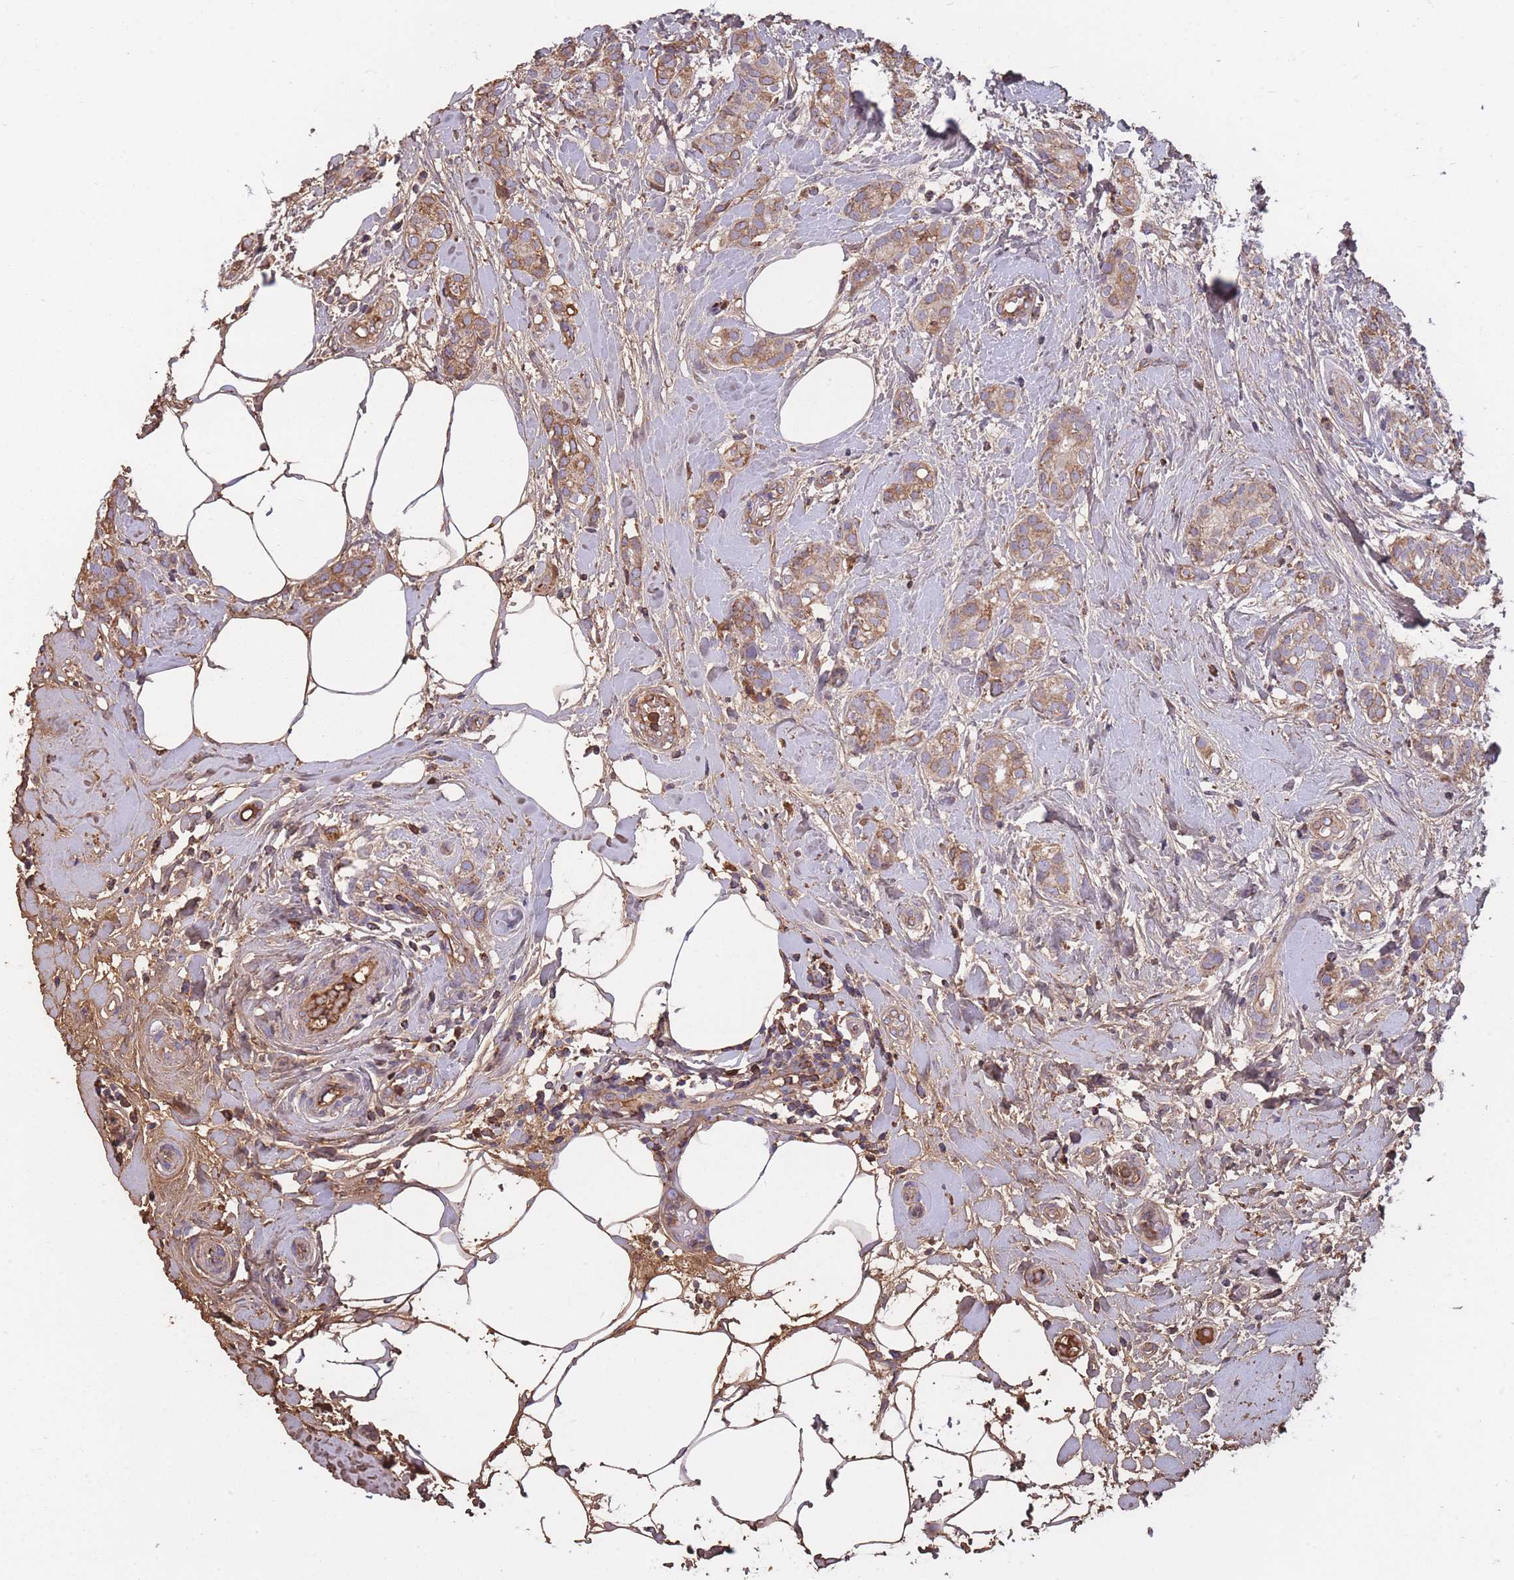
{"staining": {"intensity": "moderate", "quantity": "25%-75%", "location": "cytoplasmic/membranous"}, "tissue": "breast cancer", "cell_type": "Tumor cells", "image_type": "cancer", "snomed": [{"axis": "morphology", "description": "Duct carcinoma"}, {"axis": "topography", "description": "Breast"}], "caption": "Protein analysis of breast cancer (invasive ductal carcinoma) tissue shows moderate cytoplasmic/membranous positivity in about 25%-75% of tumor cells. The staining was performed using DAB, with brown indicating positive protein expression. Nuclei are stained blue with hematoxylin.", "gene": "KAT2A", "patient": {"sex": "female", "age": 73}}